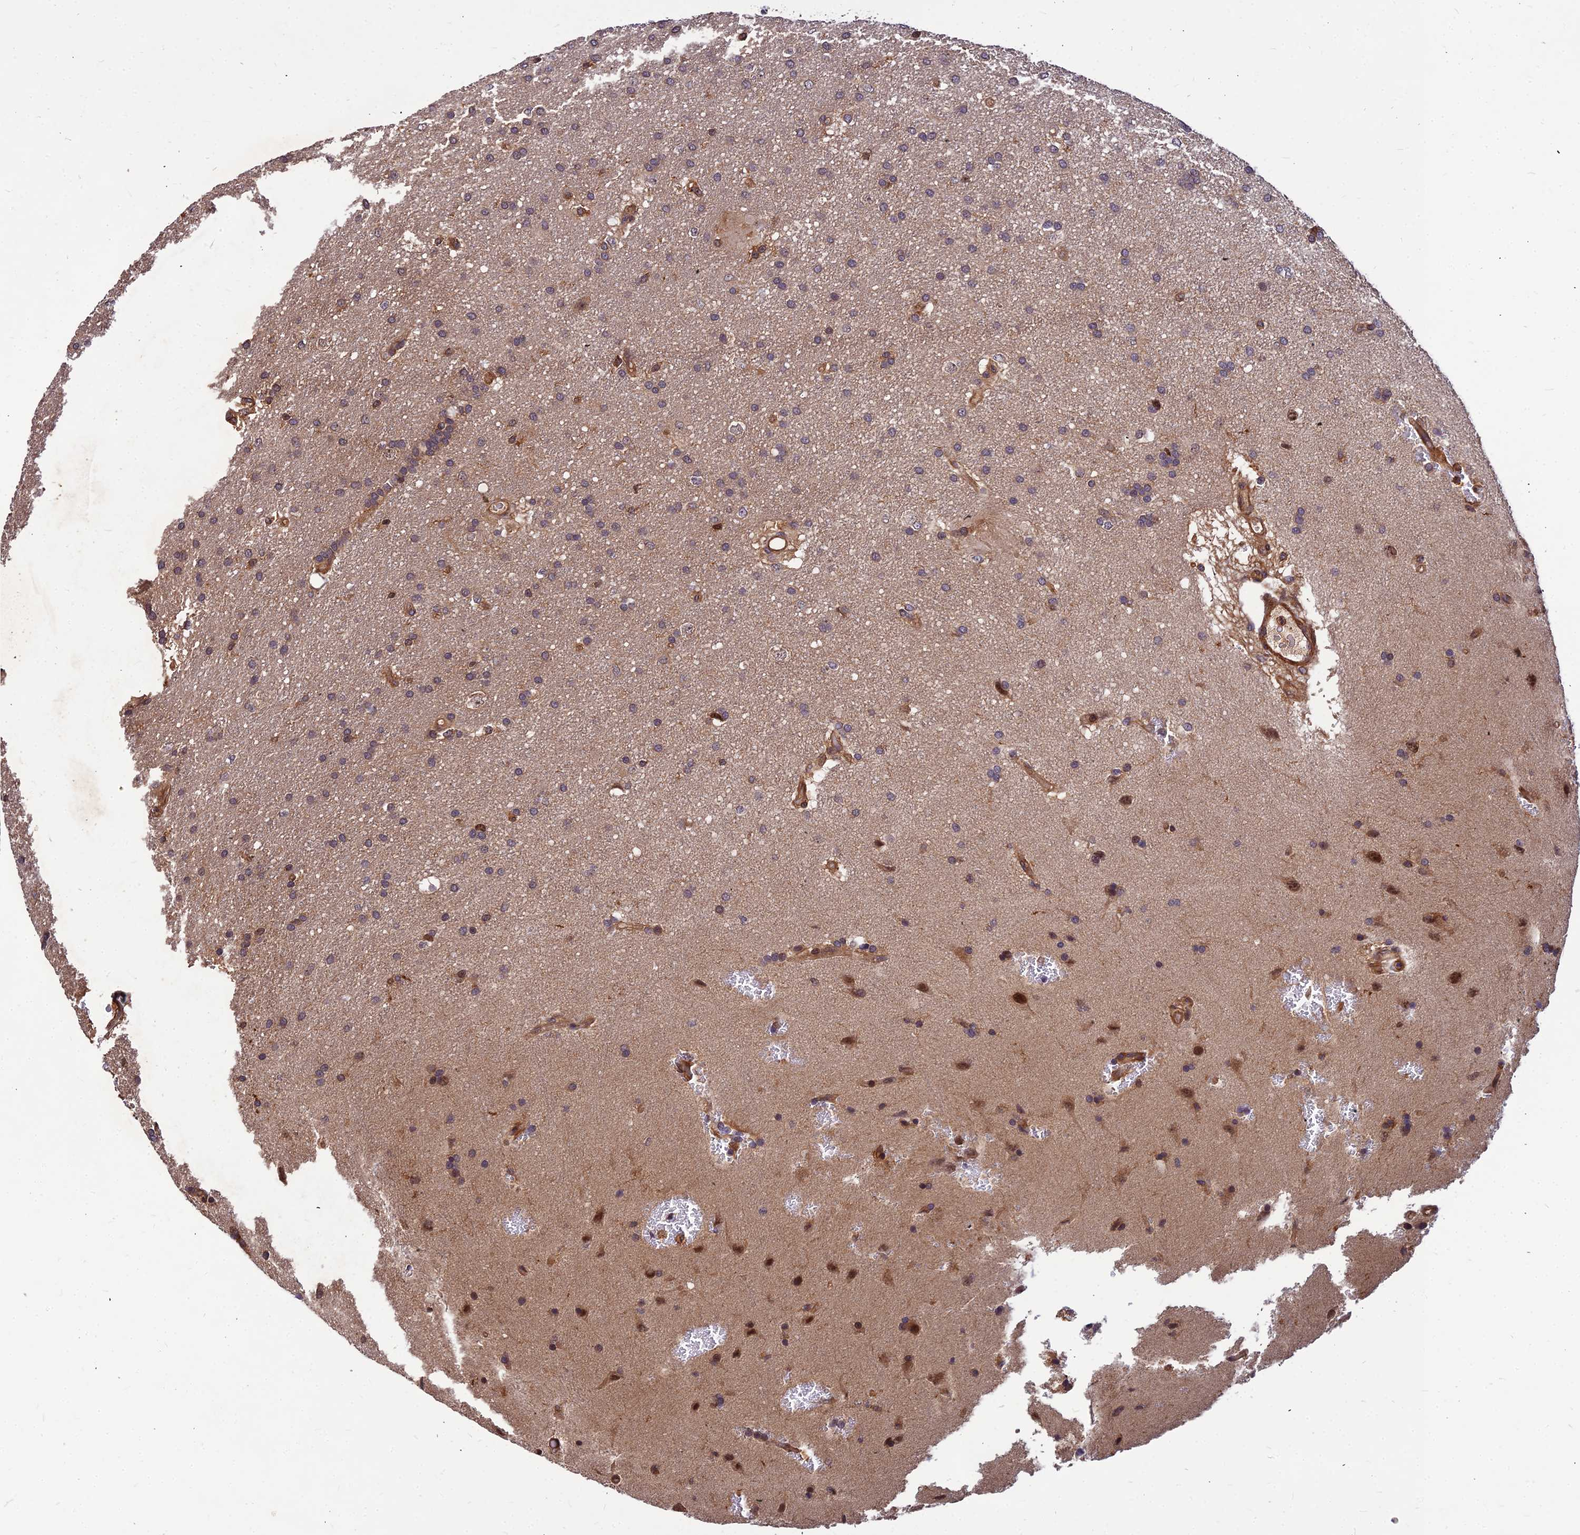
{"staining": {"intensity": "weak", "quantity": ">75%", "location": "cytoplasmic/membranous"}, "tissue": "glioma", "cell_type": "Tumor cells", "image_type": "cancer", "snomed": [{"axis": "morphology", "description": "Glioma, malignant, Low grade"}, {"axis": "topography", "description": "Brain"}], "caption": "Immunohistochemistry (IHC) micrograph of neoplastic tissue: malignant low-grade glioma stained using immunohistochemistry reveals low levels of weak protein expression localized specifically in the cytoplasmic/membranous of tumor cells, appearing as a cytoplasmic/membranous brown color.", "gene": "ZNF467", "patient": {"sex": "male", "age": 66}}